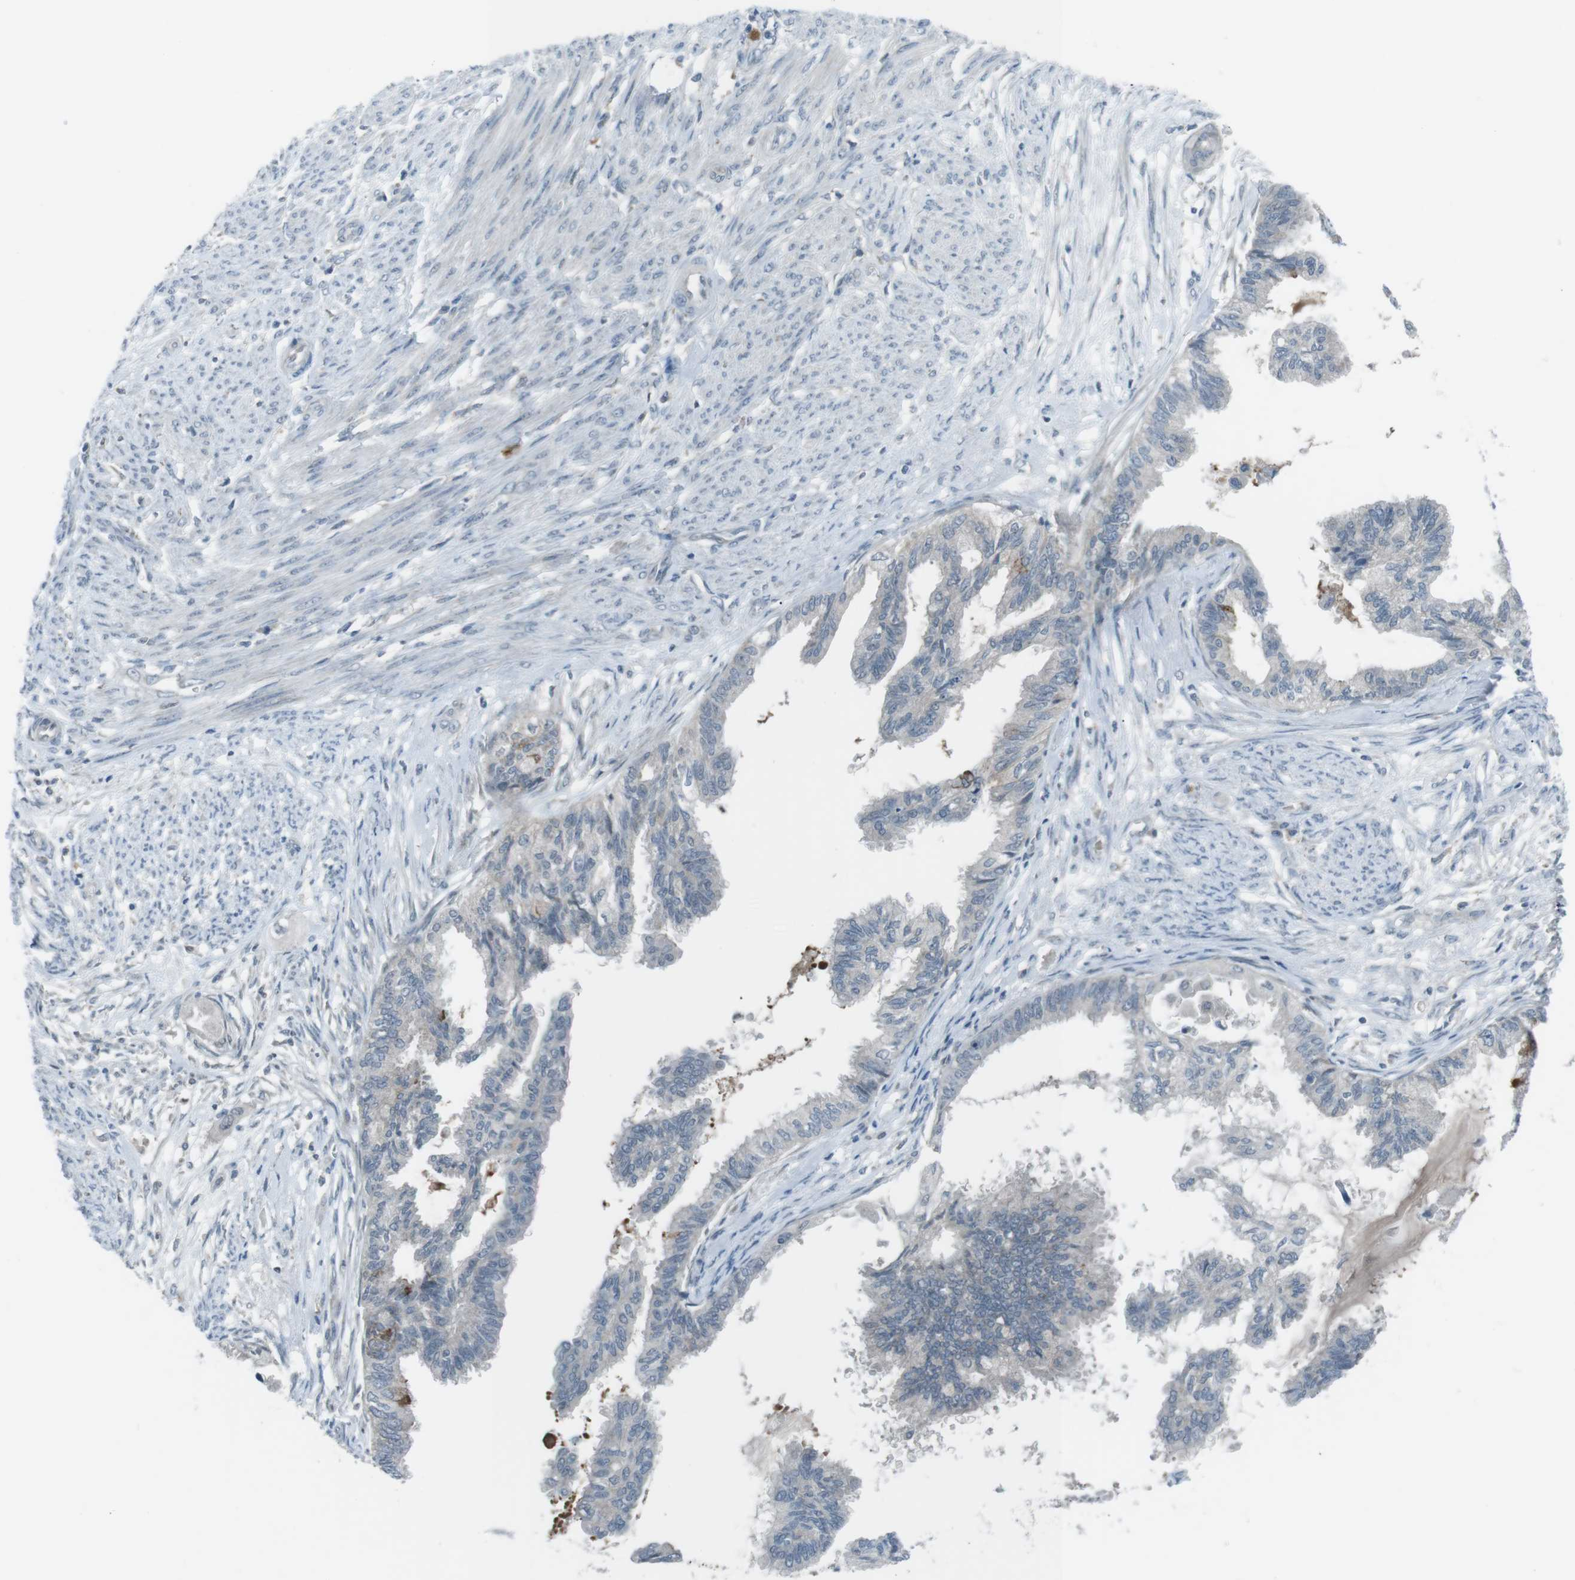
{"staining": {"intensity": "negative", "quantity": "none", "location": "none"}, "tissue": "cervical cancer", "cell_type": "Tumor cells", "image_type": "cancer", "snomed": [{"axis": "morphology", "description": "Normal tissue, NOS"}, {"axis": "morphology", "description": "Adenocarcinoma, NOS"}, {"axis": "topography", "description": "Cervix"}, {"axis": "topography", "description": "Endometrium"}], "caption": "There is no significant expression in tumor cells of cervical cancer (adenocarcinoma). (Stains: DAB (3,3'-diaminobenzidine) IHC with hematoxylin counter stain, Microscopy: brightfield microscopy at high magnification).", "gene": "FCRLA", "patient": {"sex": "female", "age": 86}}